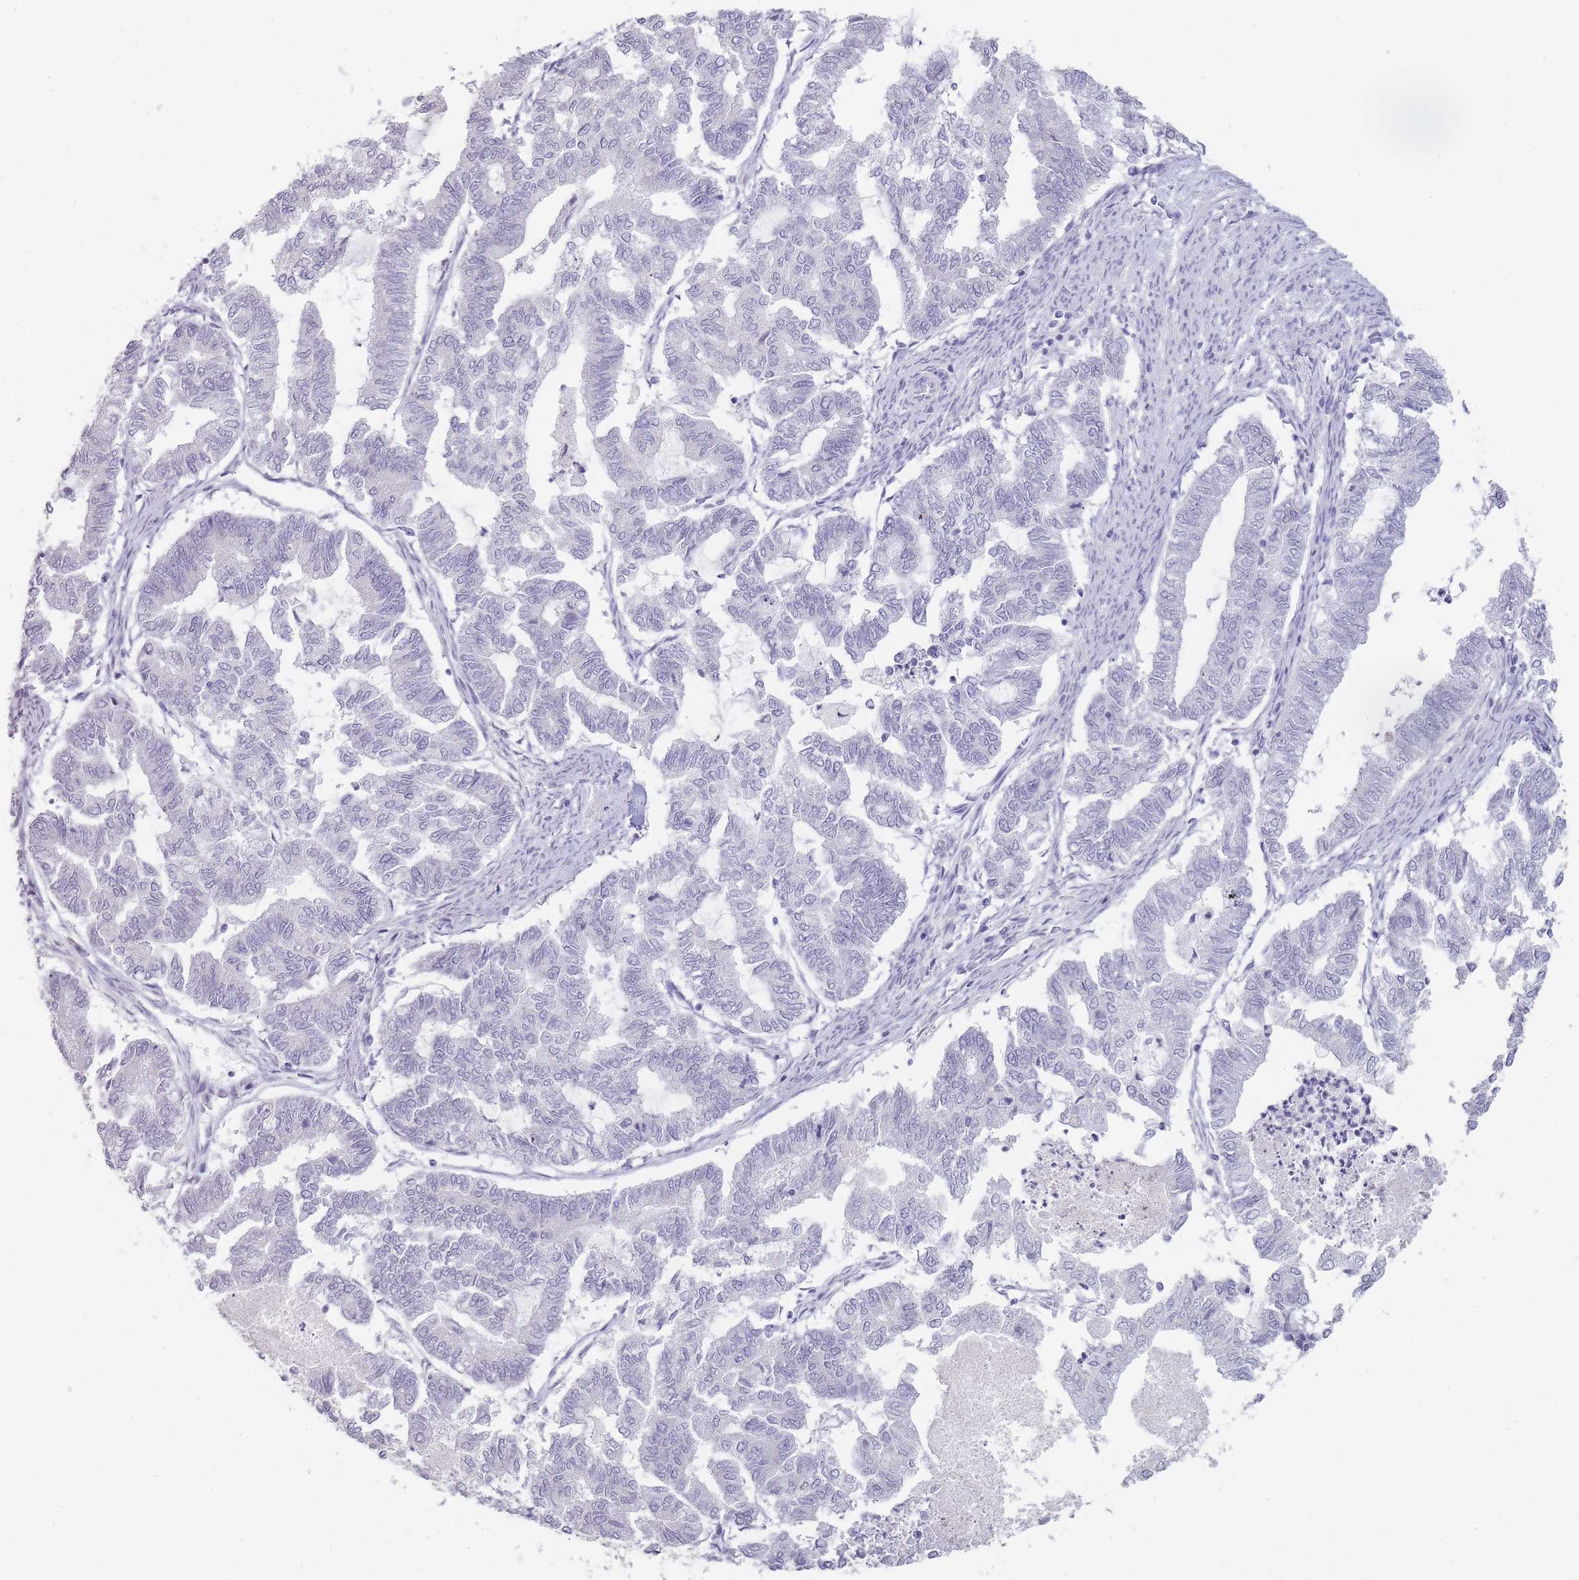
{"staining": {"intensity": "negative", "quantity": "none", "location": "none"}, "tissue": "endometrial cancer", "cell_type": "Tumor cells", "image_type": "cancer", "snomed": [{"axis": "morphology", "description": "Adenocarcinoma, NOS"}, {"axis": "topography", "description": "Endometrium"}], "caption": "A micrograph of human endometrial adenocarcinoma is negative for staining in tumor cells.", "gene": "INS", "patient": {"sex": "female", "age": 79}}